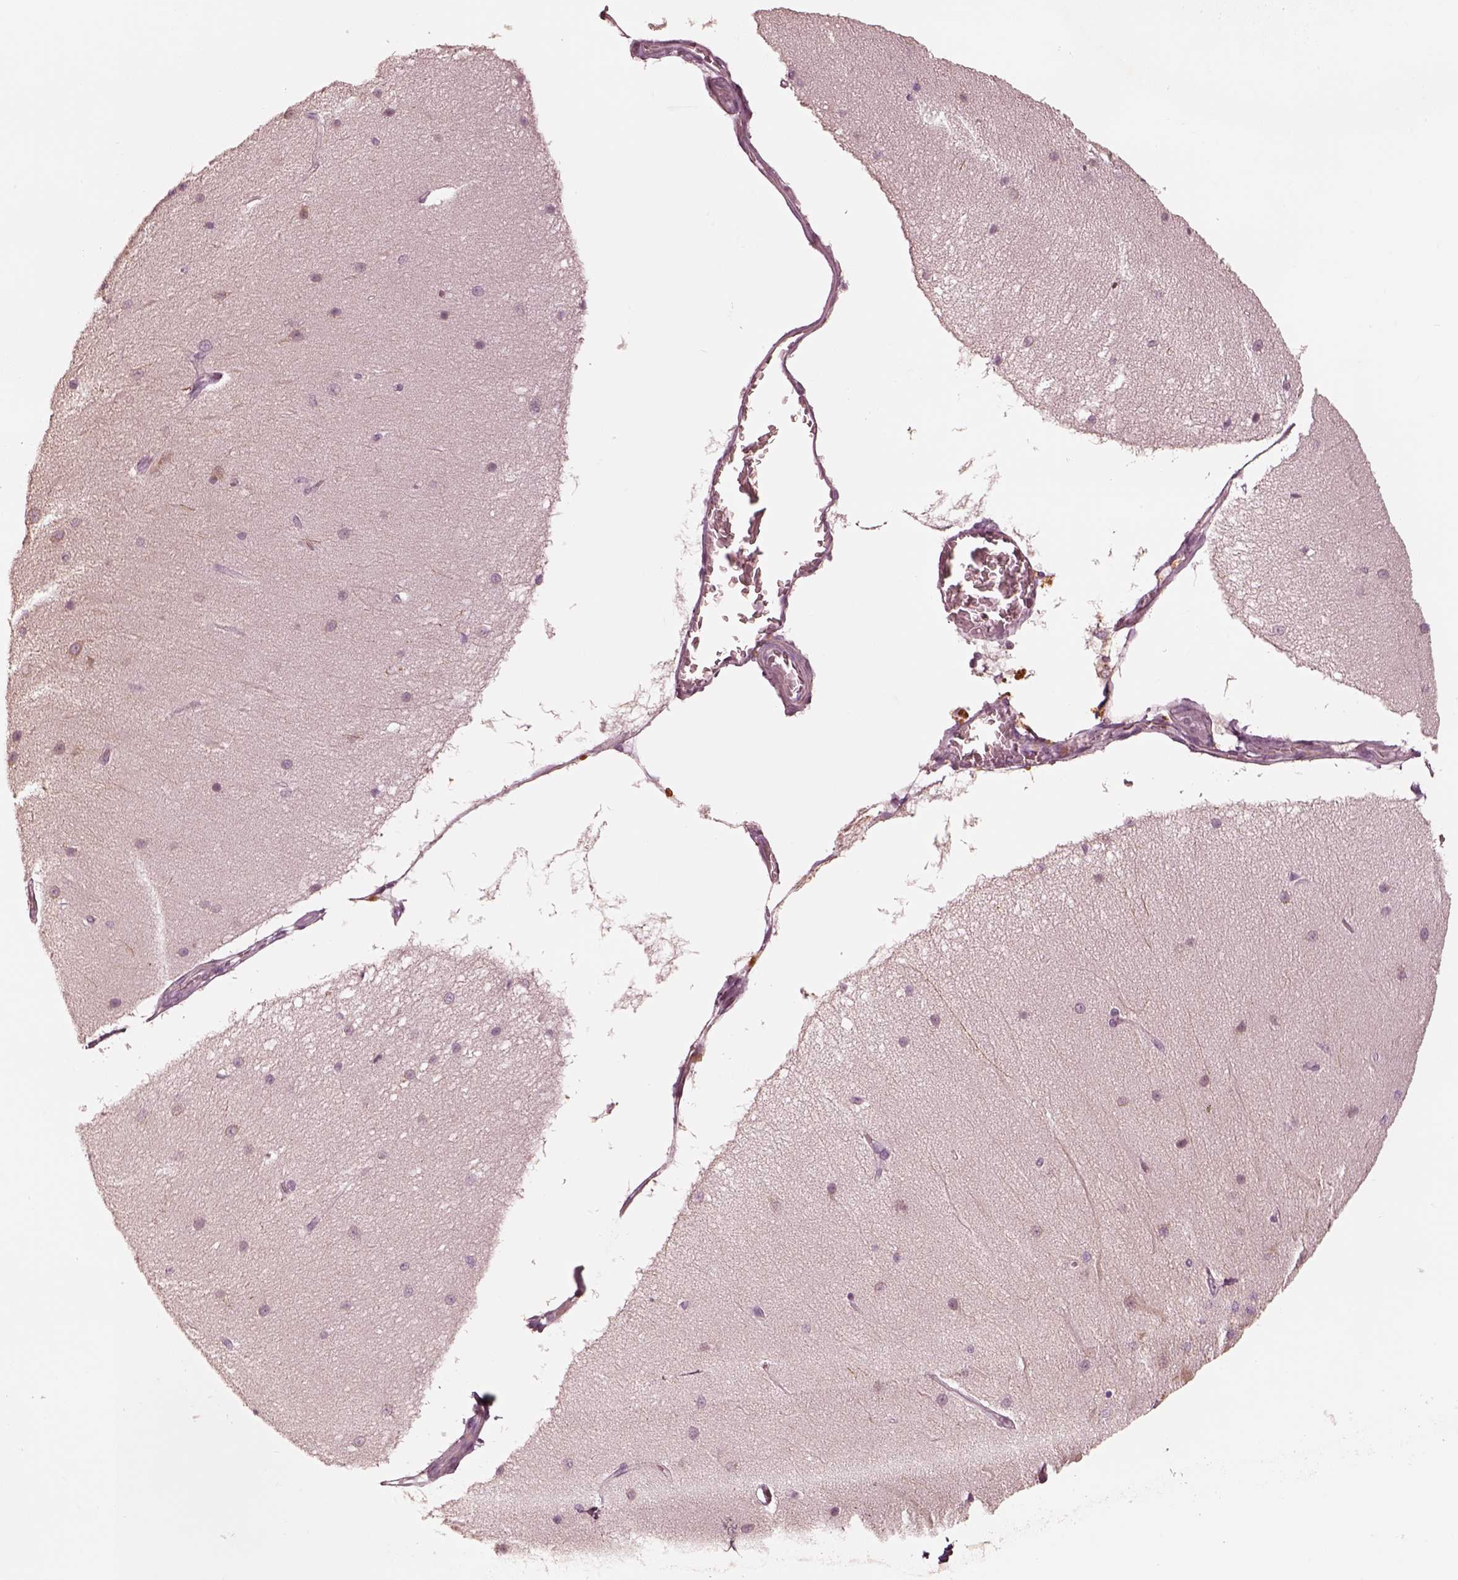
{"staining": {"intensity": "moderate", "quantity": ">75%", "location": "cytoplasmic/membranous"}, "tissue": "cerebellum", "cell_type": "Cells in granular layer", "image_type": "normal", "snomed": [{"axis": "morphology", "description": "Normal tissue, NOS"}, {"axis": "topography", "description": "Cerebellum"}], "caption": "An IHC histopathology image of unremarkable tissue is shown. Protein staining in brown shows moderate cytoplasmic/membranous positivity in cerebellum within cells in granular layer.", "gene": "DNAAF9", "patient": {"sex": "female", "age": 54}}